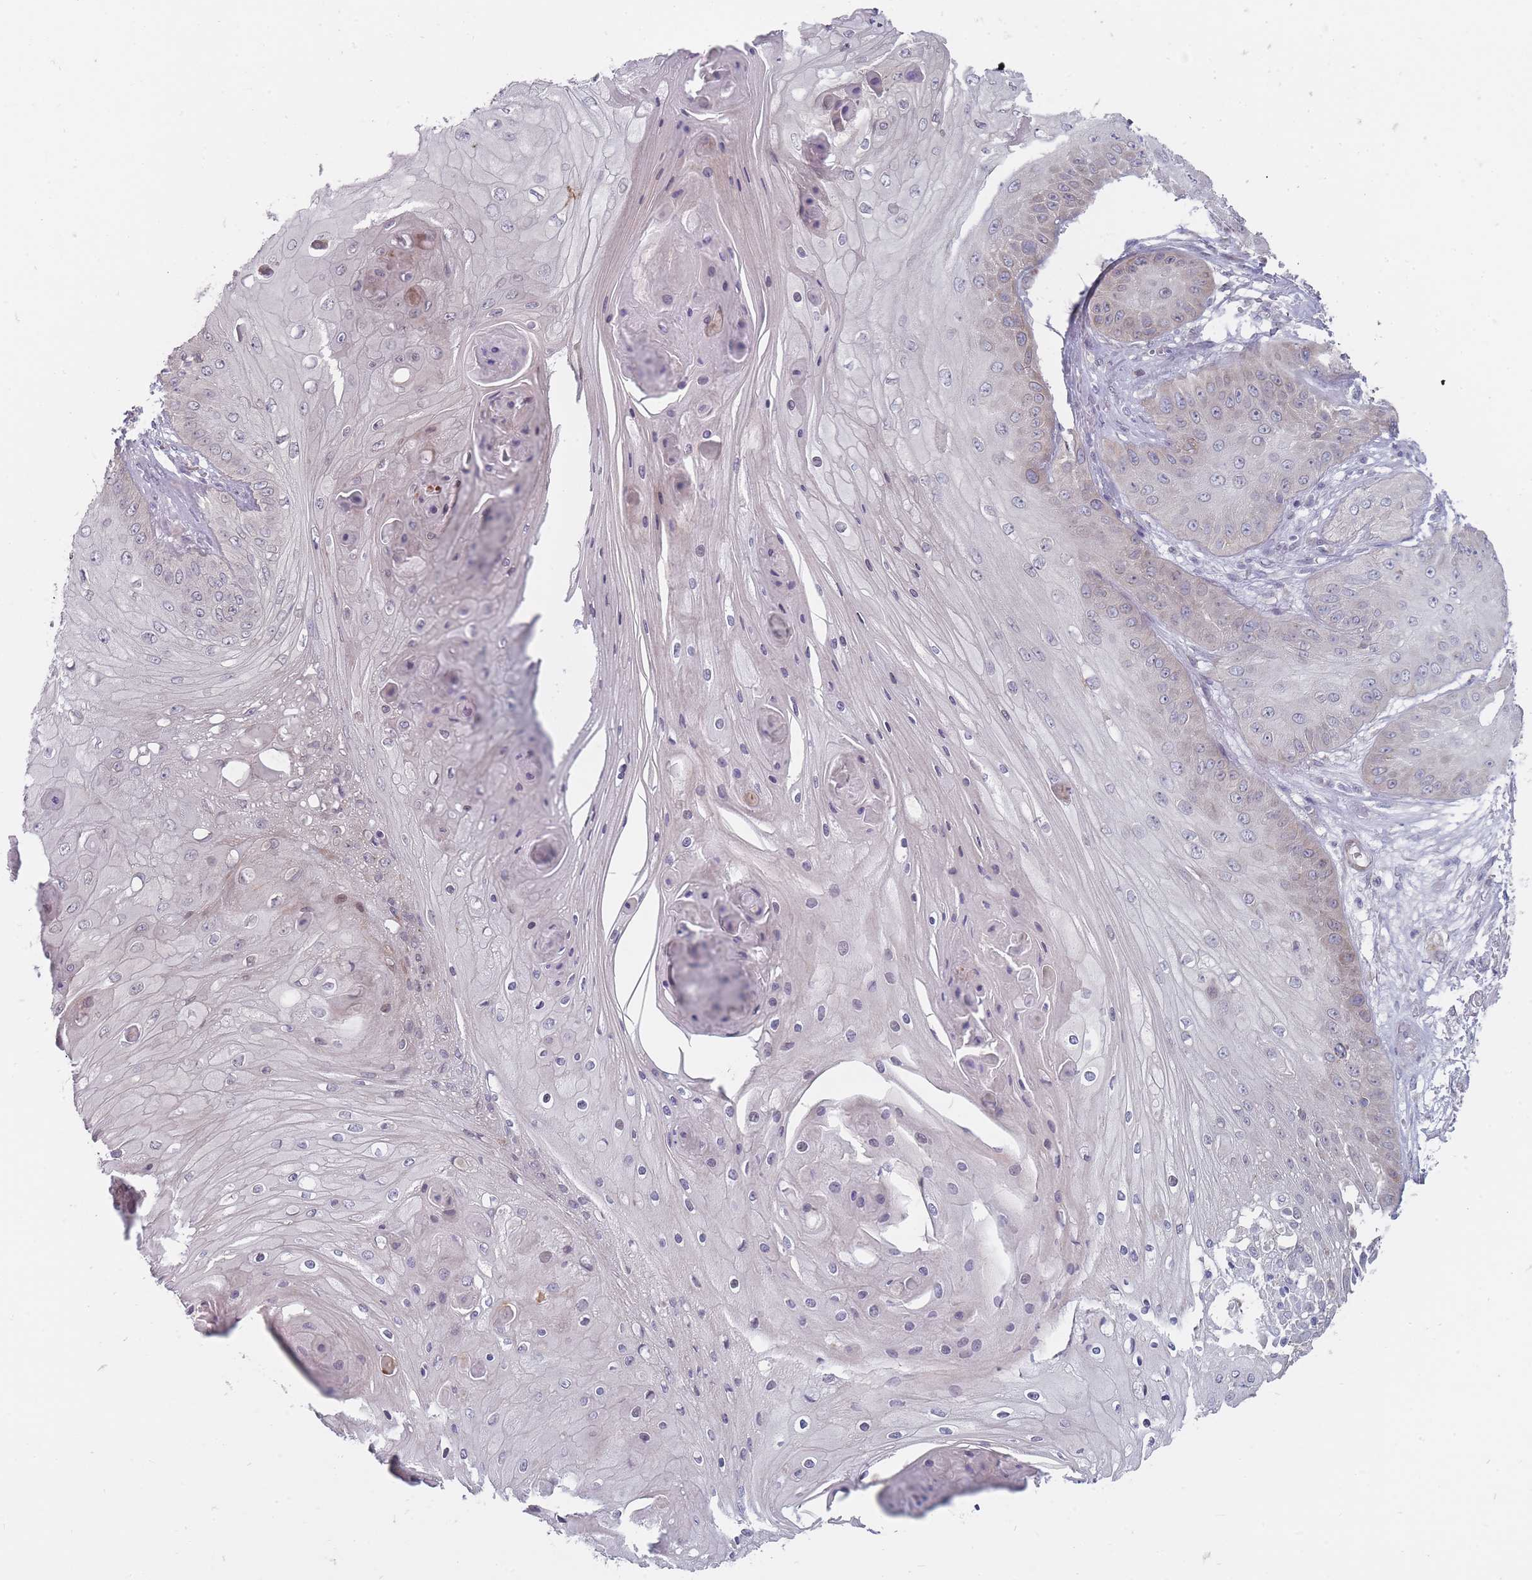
{"staining": {"intensity": "negative", "quantity": "none", "location": "none"}, "tissue": "skin cancer", "cell_type": "Tumor cells", "image_type": "cancer", "snomed": [{"axis": "morphology", "description": "Squamous cell carcinoma, NOS"}, {"axis": "topography", "description": "Skin"}], "caption": "This is a image of IHC staining of skin squamous cell carcinoma, which shows no positivity in tumor cells.", "gene": "PCDH12", "patient": {"sex": "male", "age": 70}}